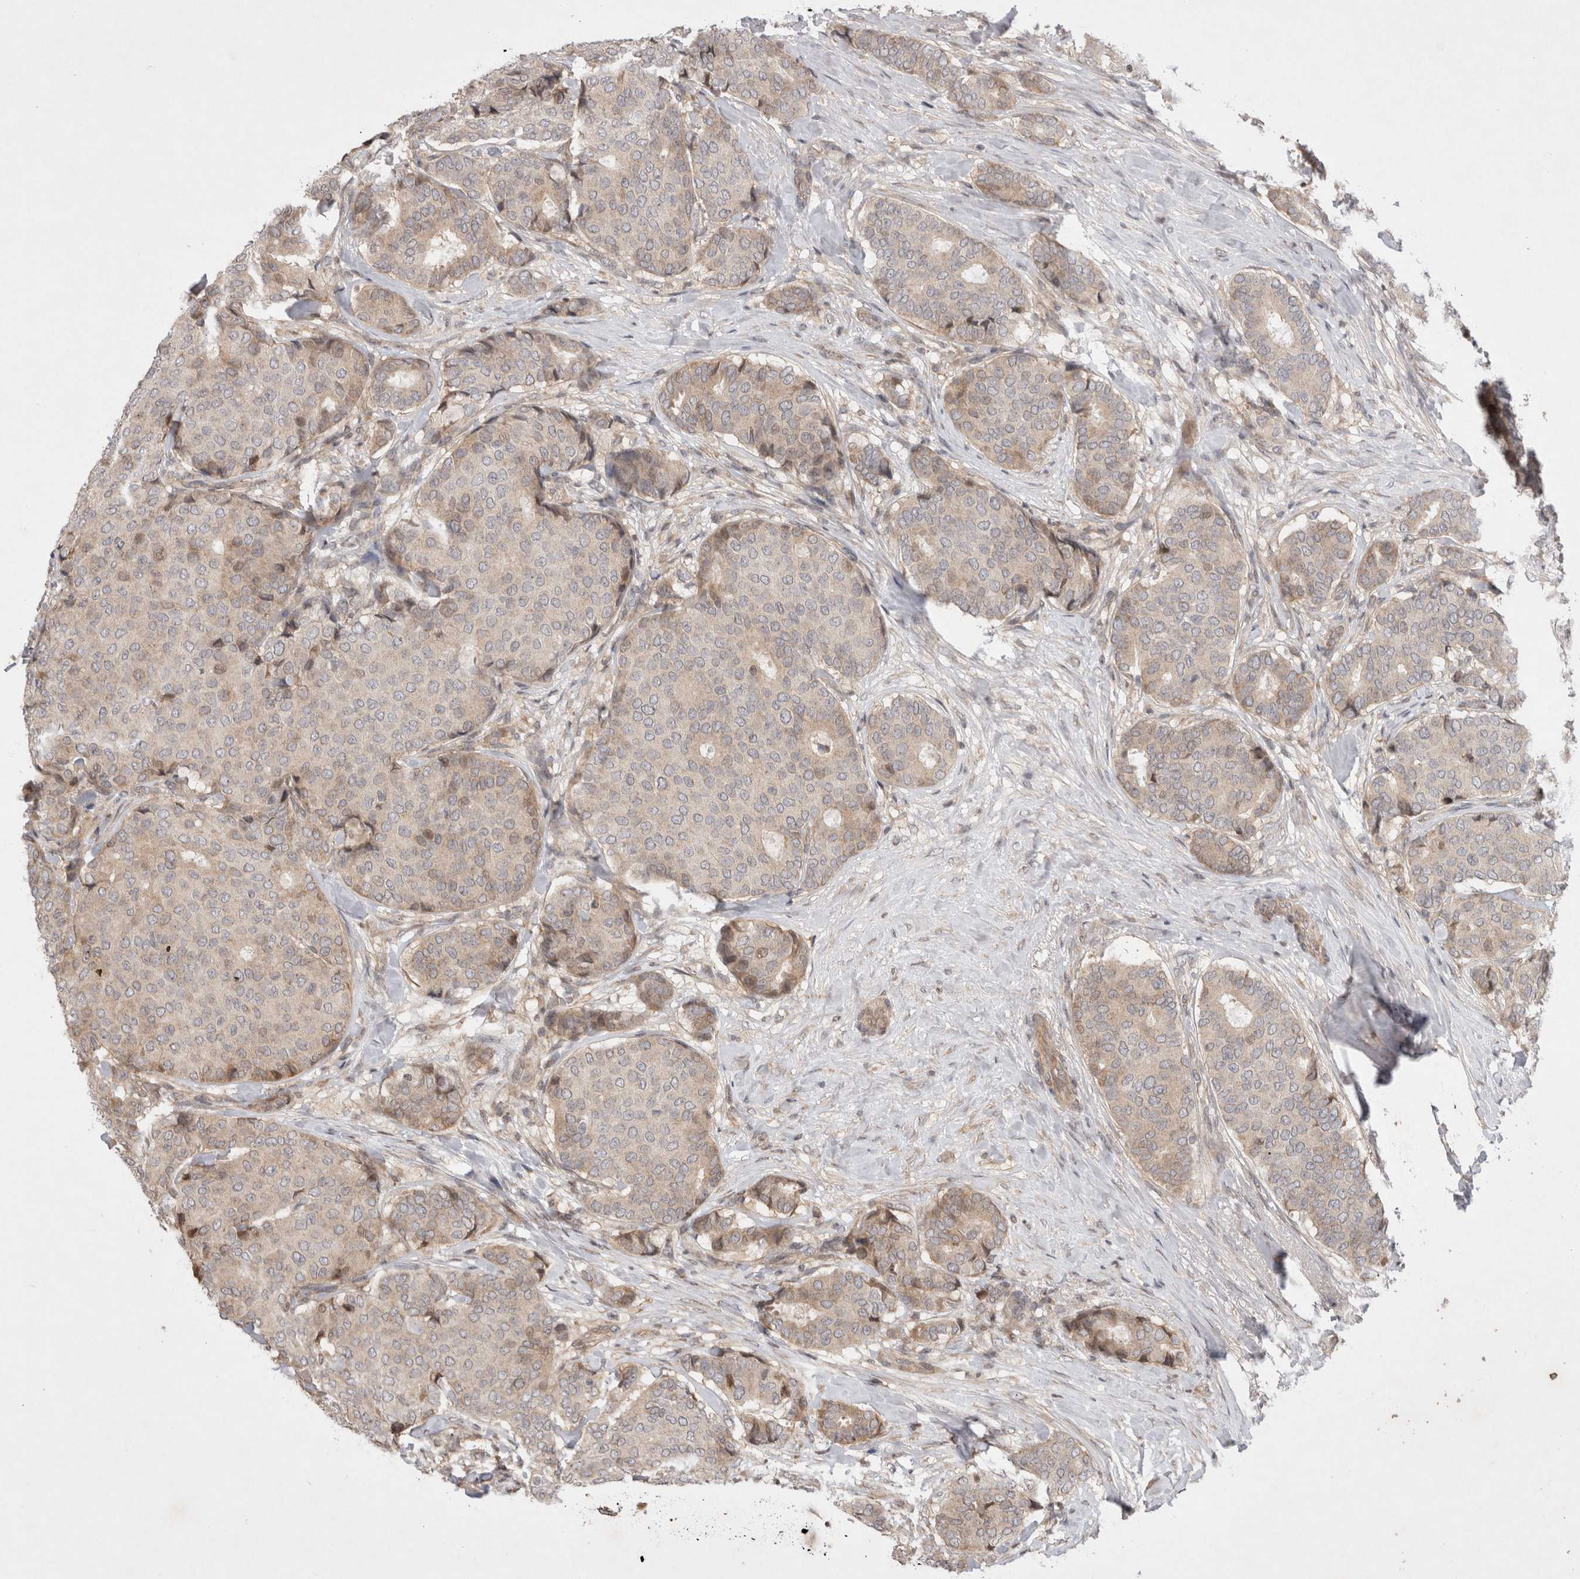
{"staining": {"intensity": "weak", "quantity": ">75%", "location": "cytoplasmic/membranous,nuclear"}, "tissue": "breast cancer", "cell_type": "Tumor cells", "image_type": "cancer", "snomed": [{"axis": "morphology", "description": "Duct carcinoma"}, {"axis": "topography", "description": "Breast"}], "caption": "A high-resolution image shows immunohistochemistry staining of breast cancer, which demonstrates weak cytoplasmic/membranous and nuclear expression in approximately >75% of tumor cells.", "gene": "EIF2AK1", "patient": {"sex": "female", "age": 75}}